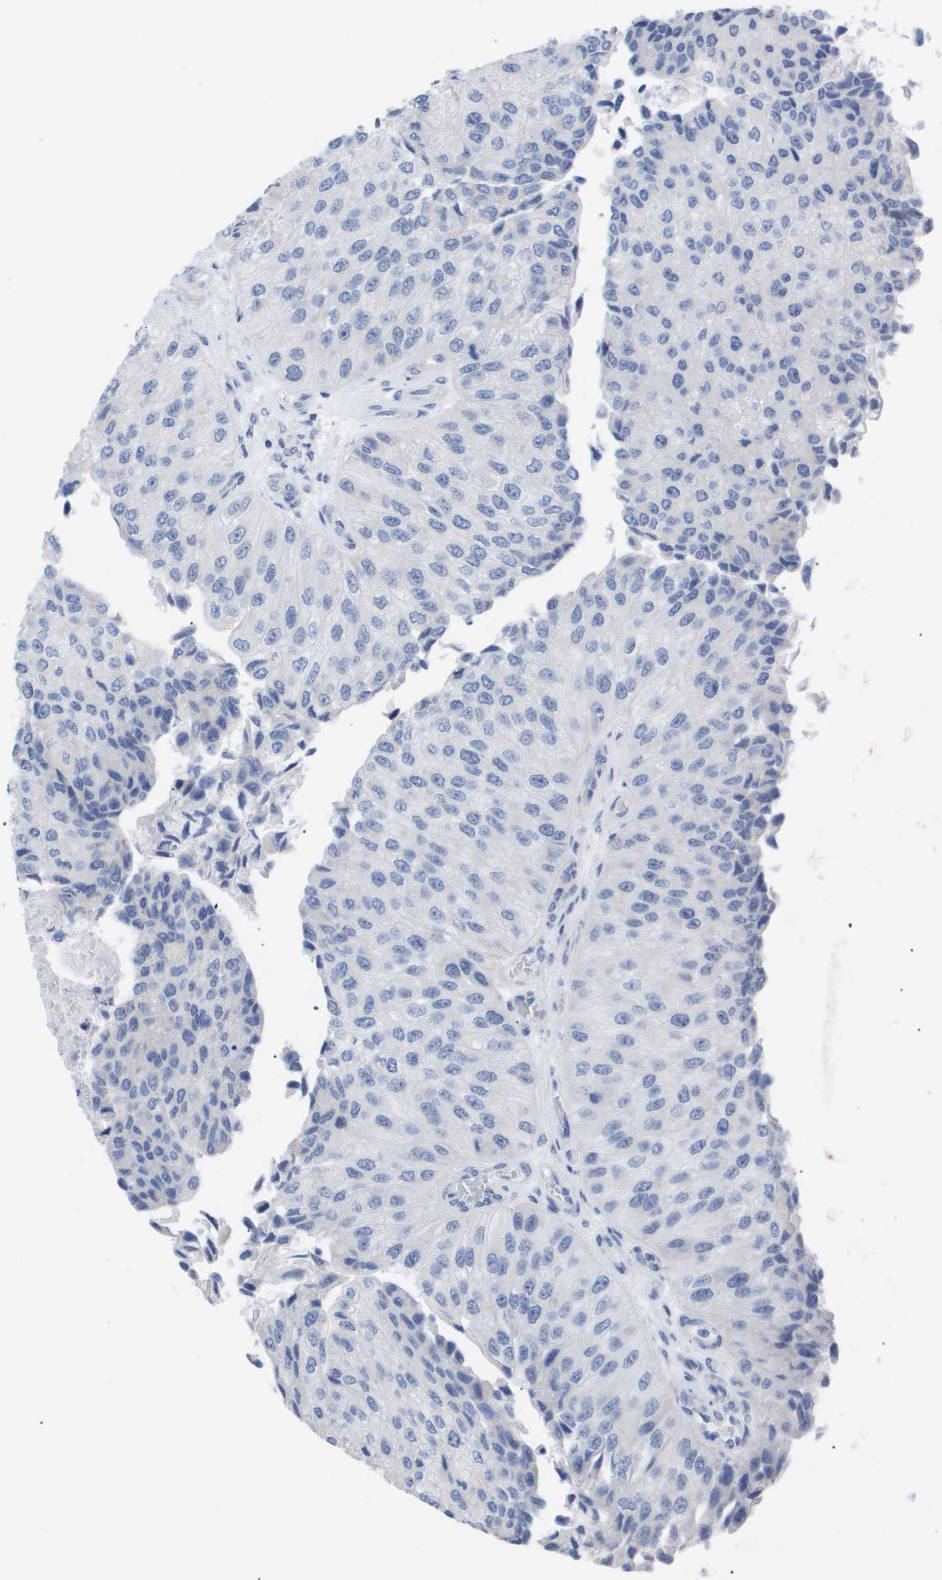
{"staining": {"intensity": "negative", "quantity": "none", "location": "none"}, "tissue": "urothelial cancer", "cell_type": "Tumor cells", "image_type": "cancer", "snomed": [{"axis": "morphology", "description": "Urothelial carcinoma, High grade"}, {"axis": "topography", "description": "Kidney"}, {"axis": "topography", "description": "Urinary bladder"}], "caption": "This is an immunohistochemistry histopathology image of human urothelial carcinoma (high-grade). There is no positivity in tumor cells.", "gene": "CAV3", "patient": {"sex": "male", "age": 77}}